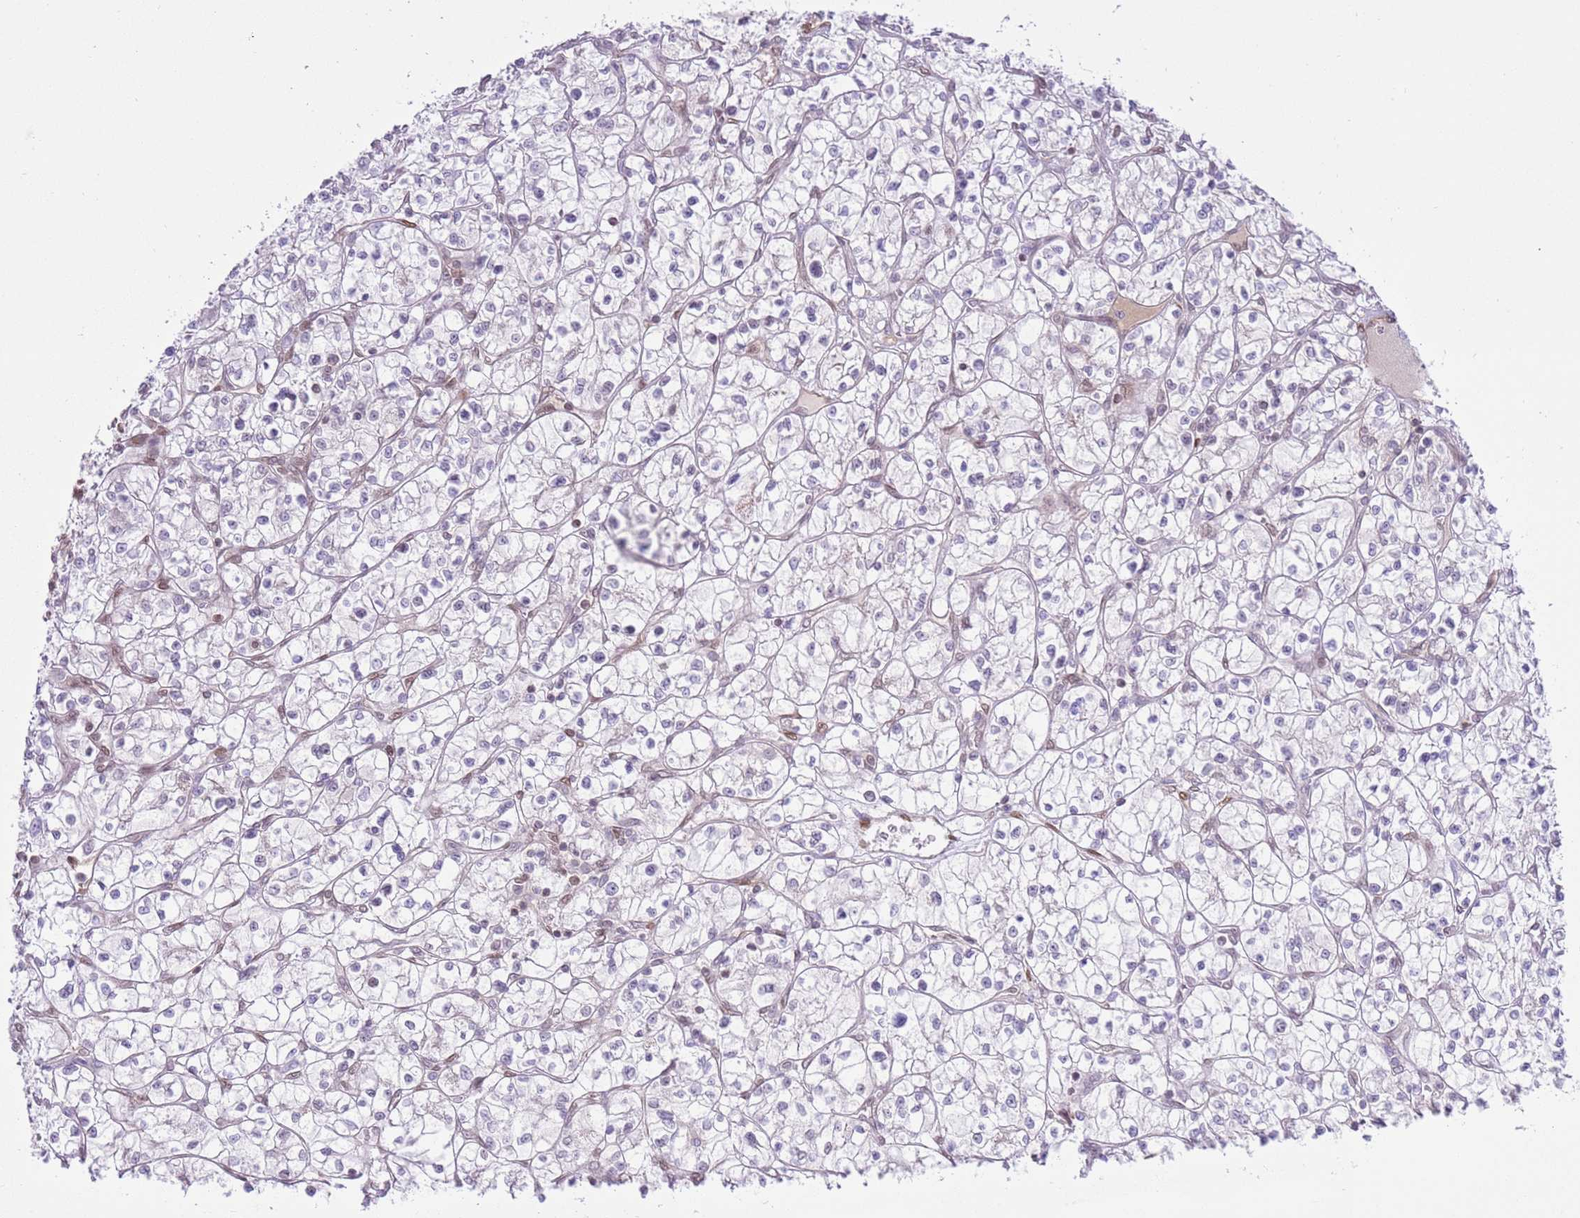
{"staining": {"intensity": "negative", "quantity": "none", "location": "none"}, "tissue": "renal cancer", "cell_type": "Tumor cells", "image_type": "cancer", "snomed": [{"axis": "morphology", "description": "Adenocarcinoma, NOS"}, {"axis": "topography", "description": "Kidney"}], "caption": "Tumor cells are negative for protein expression in human adenocarcinoma (renal).", "gene": "TRIM37", "patient": {"sex": "female", "age": 64}}